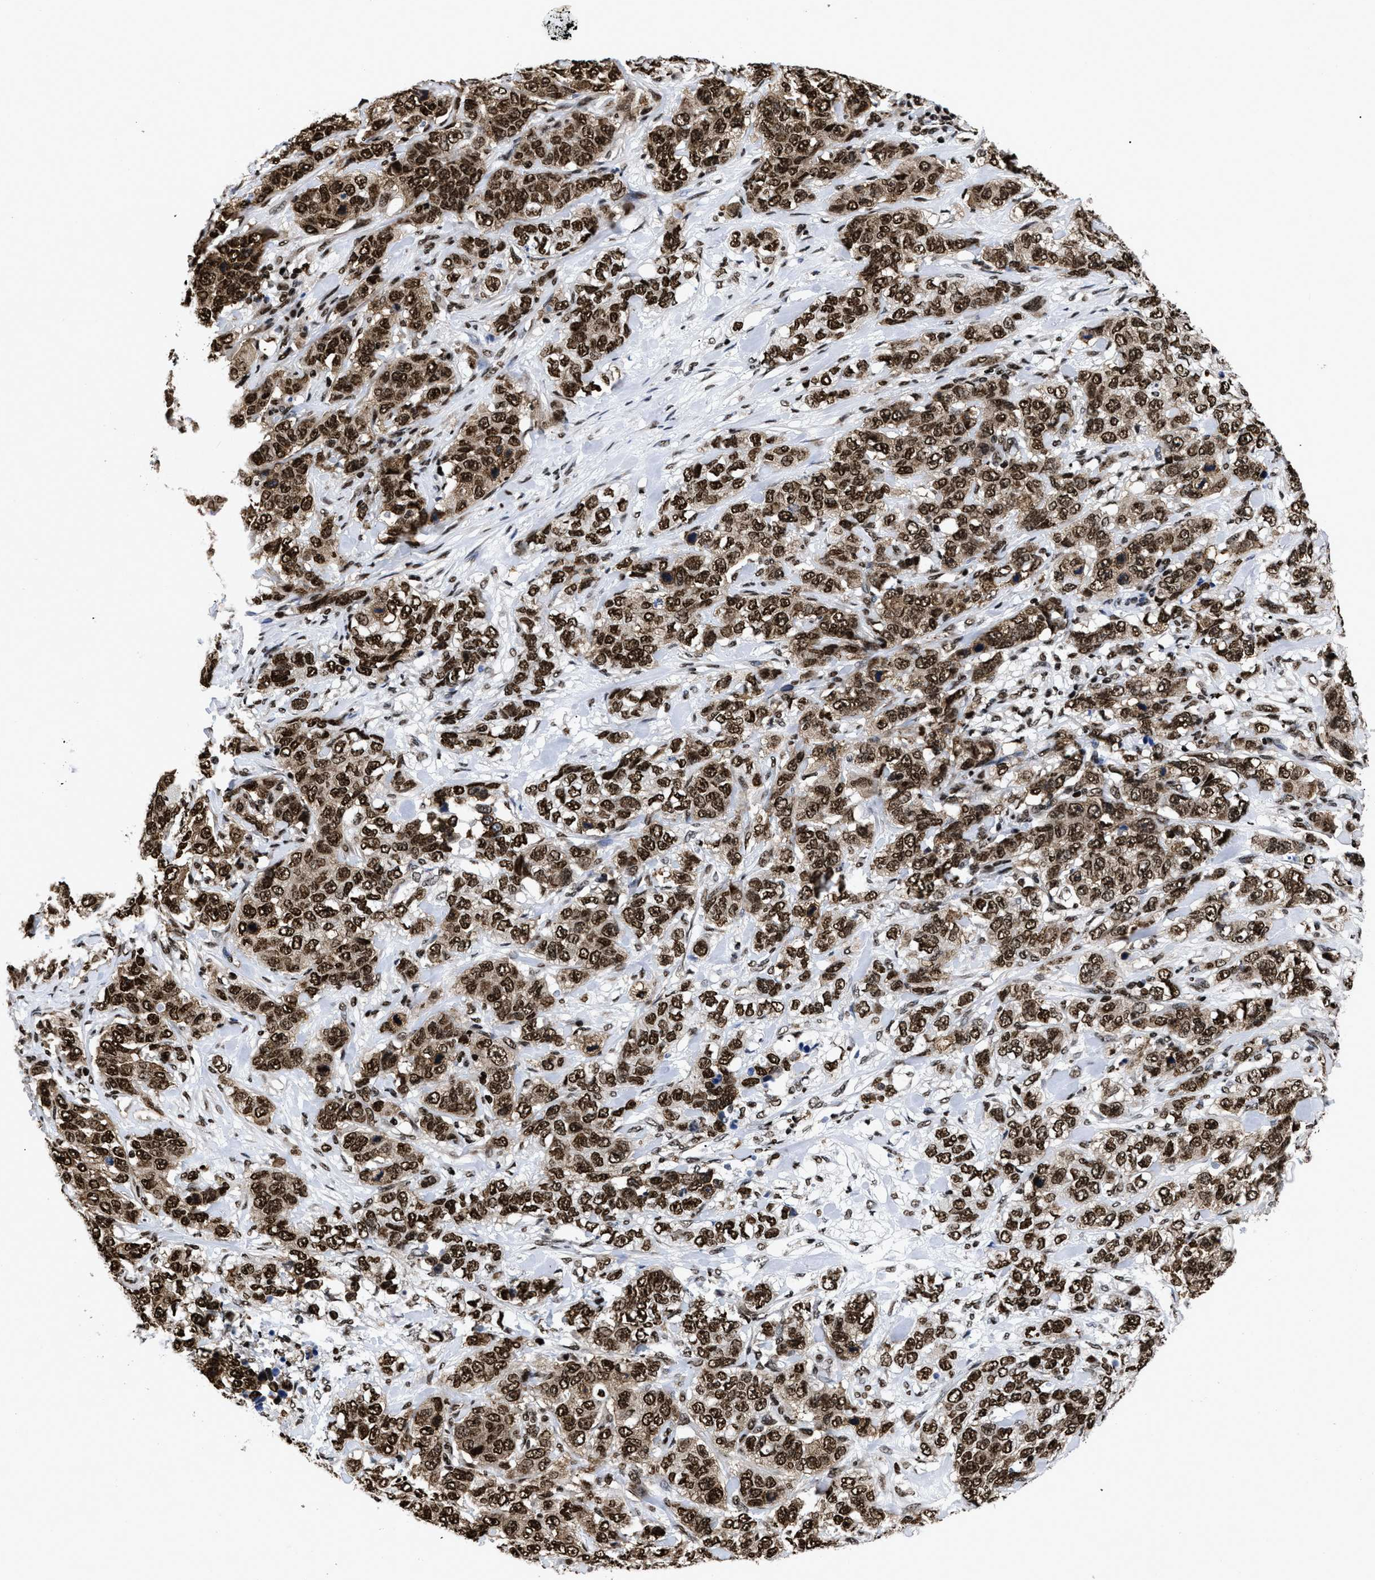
{"staining": {"intensity": "strong", "quantity": ">75%", "location": "cytoplasmic/membranous,nuclear"}, "tissue": "stomach cancer", "cell_type": "Tumor cells", "image_type": "cancer", "snomed": [{"axis": "morphology", "description": "Adenocarcinoma, NOS"}, {"axis": "topography", "description": "Stomach"}], "caption": "A brown stain labels strong cytoplasmic/membranous and nuclear positivity of a protein in adenocarcinoma (stomach) tumor cells. The protein of interest is stained brown, and the nuclei are stained in blue (DAB (3,3'-diaminobenzidine) IHC with brightfield microscopy, high magnification).", "gene": "CALHM3", "patient": {"sex": "male", "age": 48}}